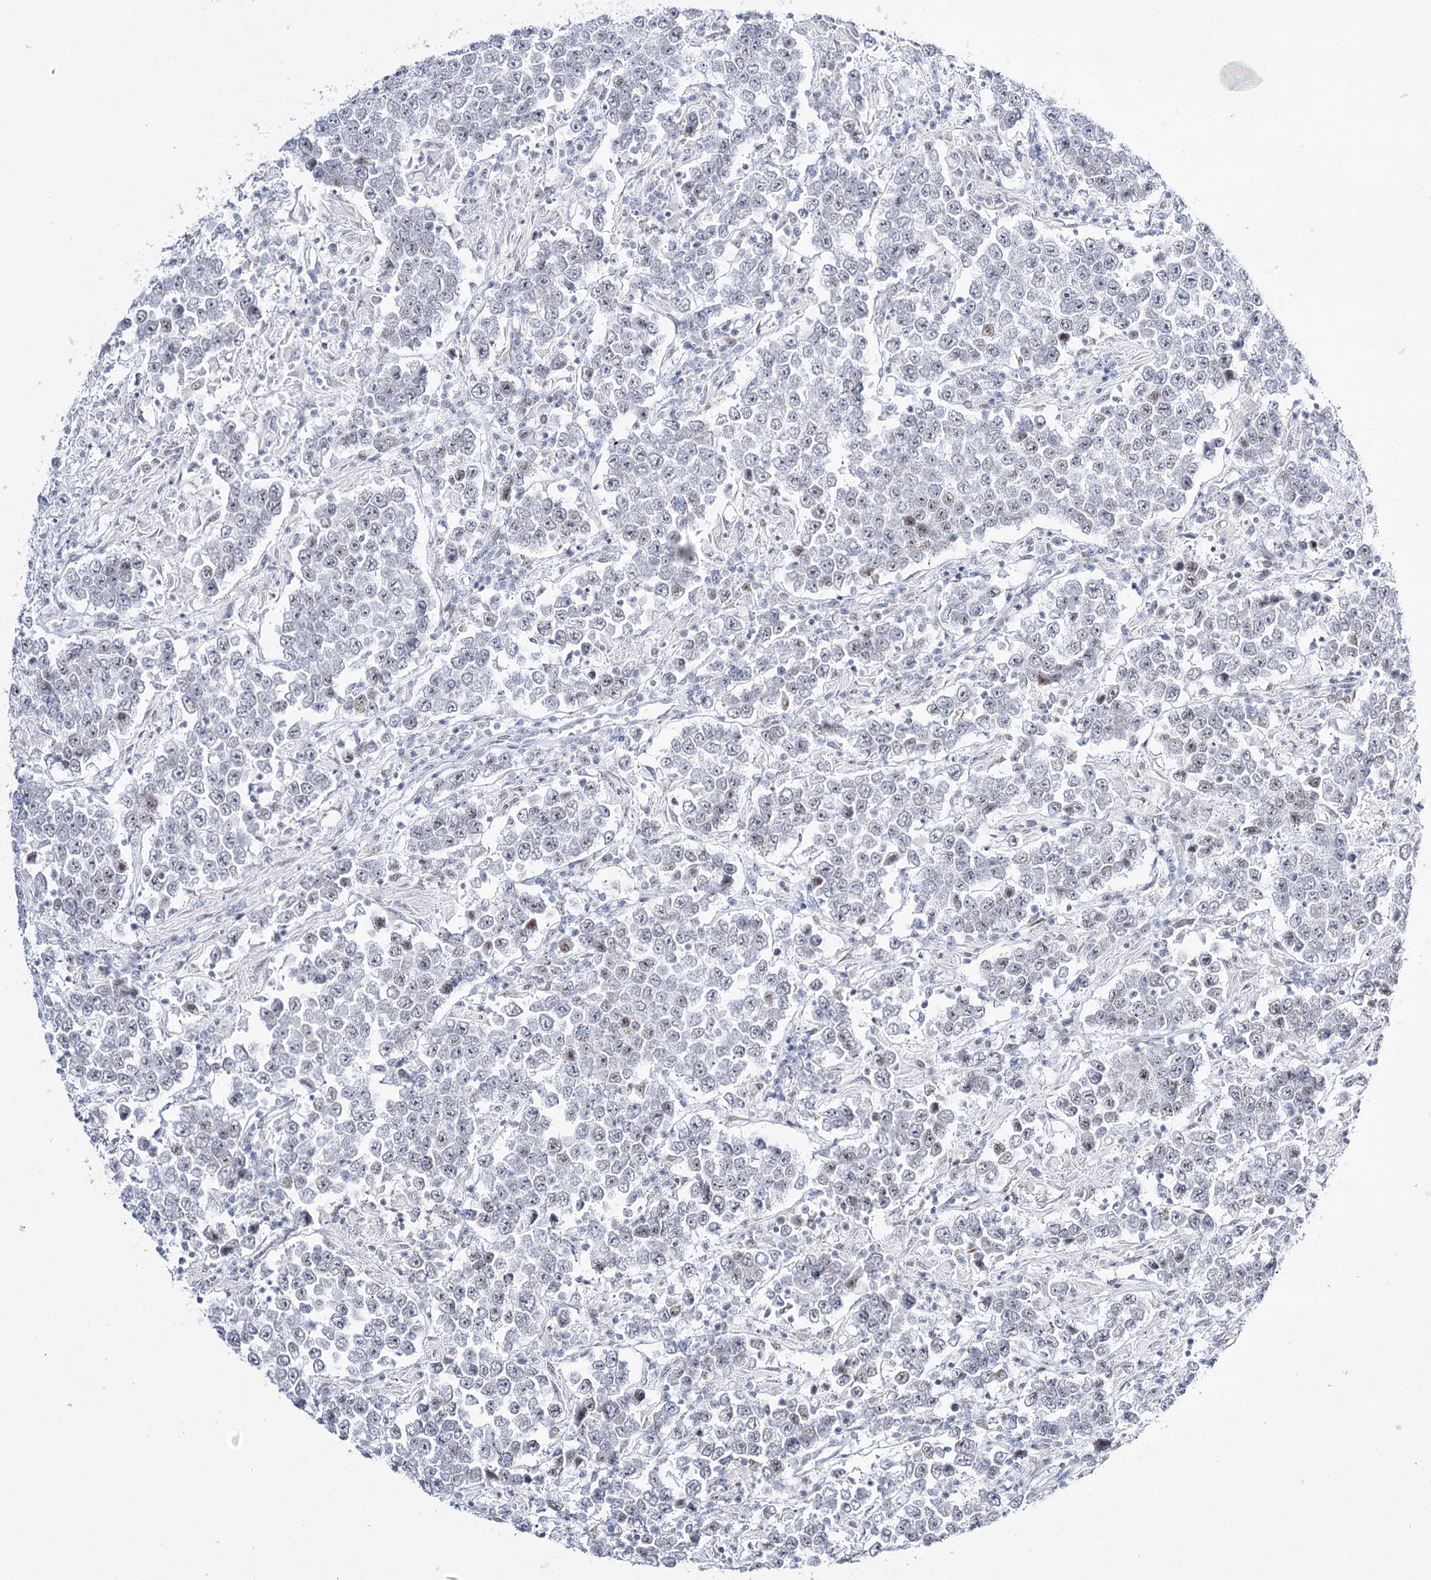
{"staining": {"intensity": "negative", "quantity": "none", "location": "none"}, "tissue": "testis cancer", "cell_type": "Tumor cells", "image_type": "cancer", "snomed": [{"axis": "morphology", "description": "Normal tissue, NOS"}, {"axis": "morphology", "description": "Urothelial carcinoma, High grade"}, {"axis": "morphology", "description": "Seminoma, NOS"}, {"axis": "morphology", "description": "Carcinoma, Embryonal, NOS"}, {"axis": "topography", "description": "Urinary bladder"}, {"axis": "topography", "description": "Testis"}], "caption": "Immunohistochemistry (IHC) of human testis urothelial carcinoma (high-grade) exhibits no staining in tumor cells.", "gene": "RBM15B", "patient": {"sex": "male", "age": 41}}